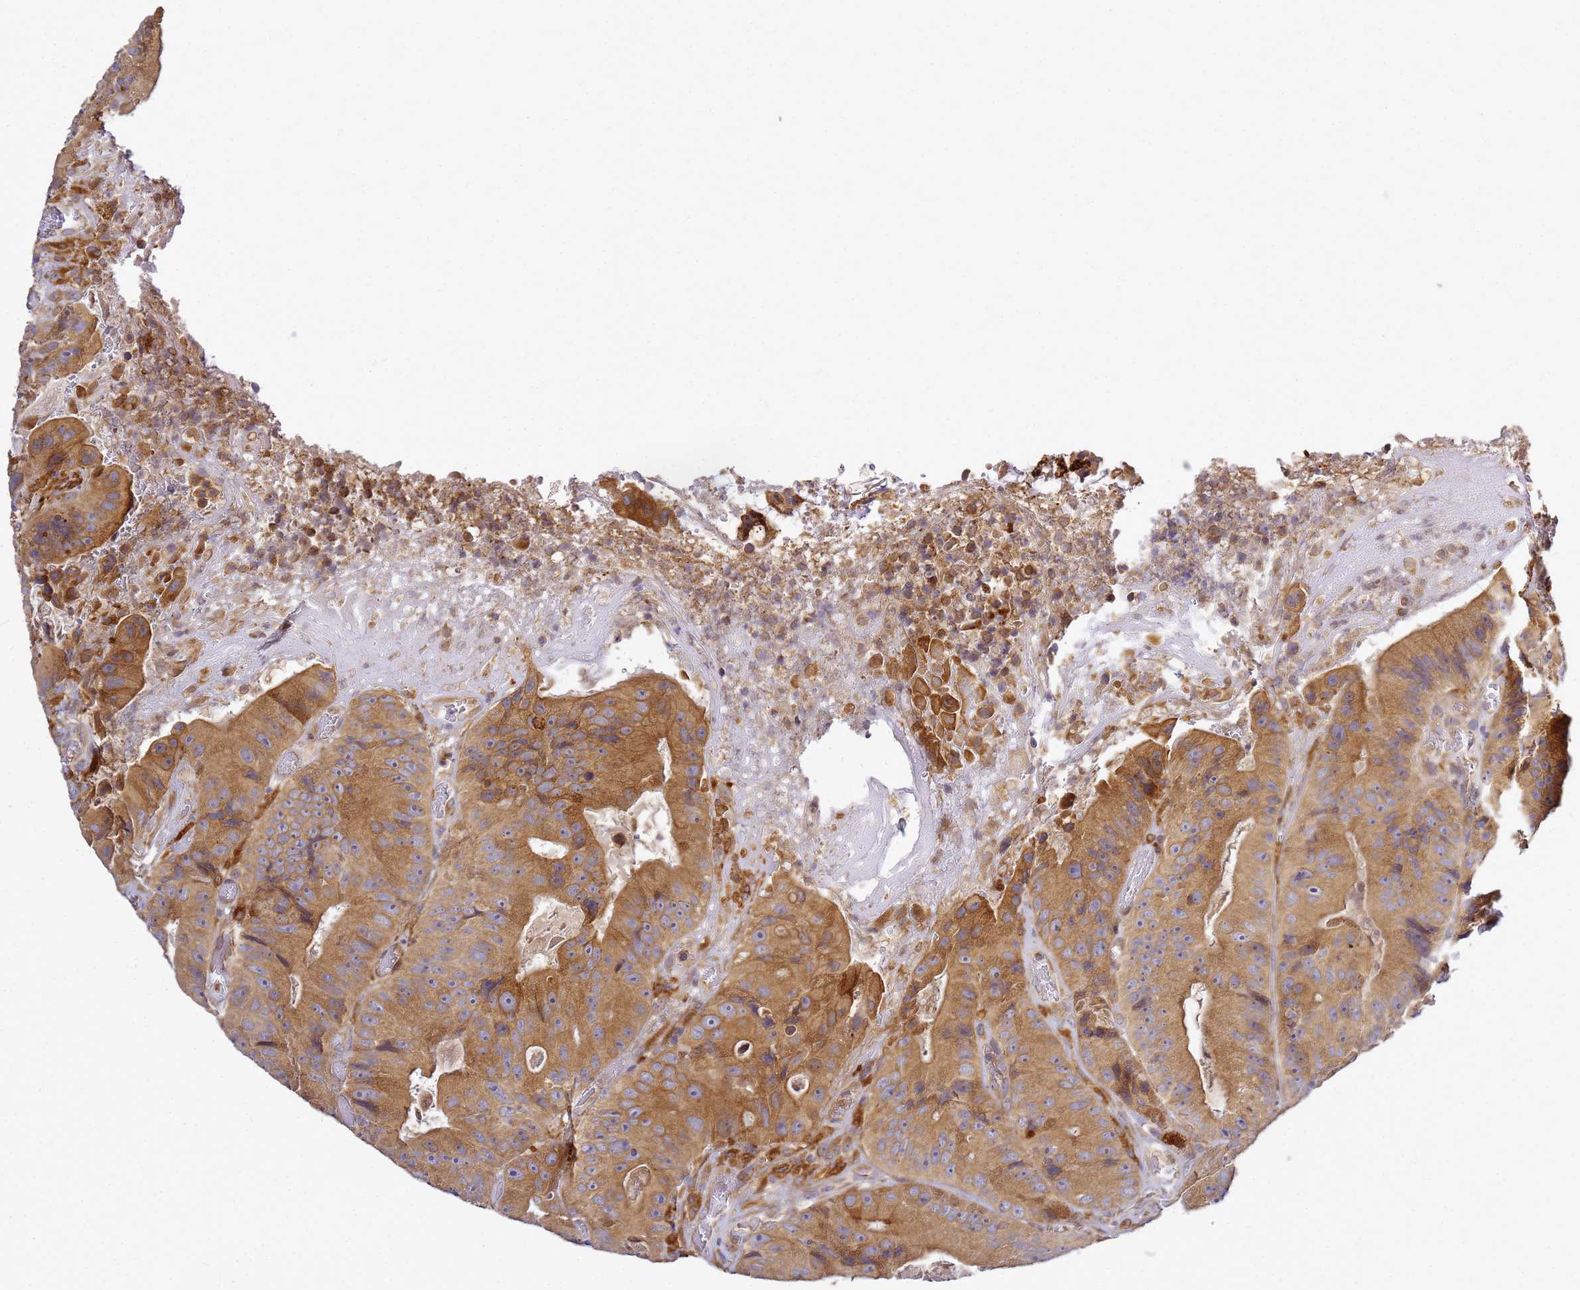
{"staining": {"intensity": "moderate", "quantity": ">75%", "location": "cytoplasmic/membranous"}, "tissue": "colorectal cancer", "cell_type": "Tumor cells", "image_type": "cancer", "snomed": [{"axis": "morphology", "description": "Adenocarcinoma, NOS"}, {"axis": "topography", "description": "Colon"}], "caption": "Protein staining demonstrates moderate cytoplasmic/membranous positivity in approximately >75% of tumor cells in colorectal adenocarcinoma.", "gene": "ADPGK", "patient": {"sex": "female", "age": 86}}